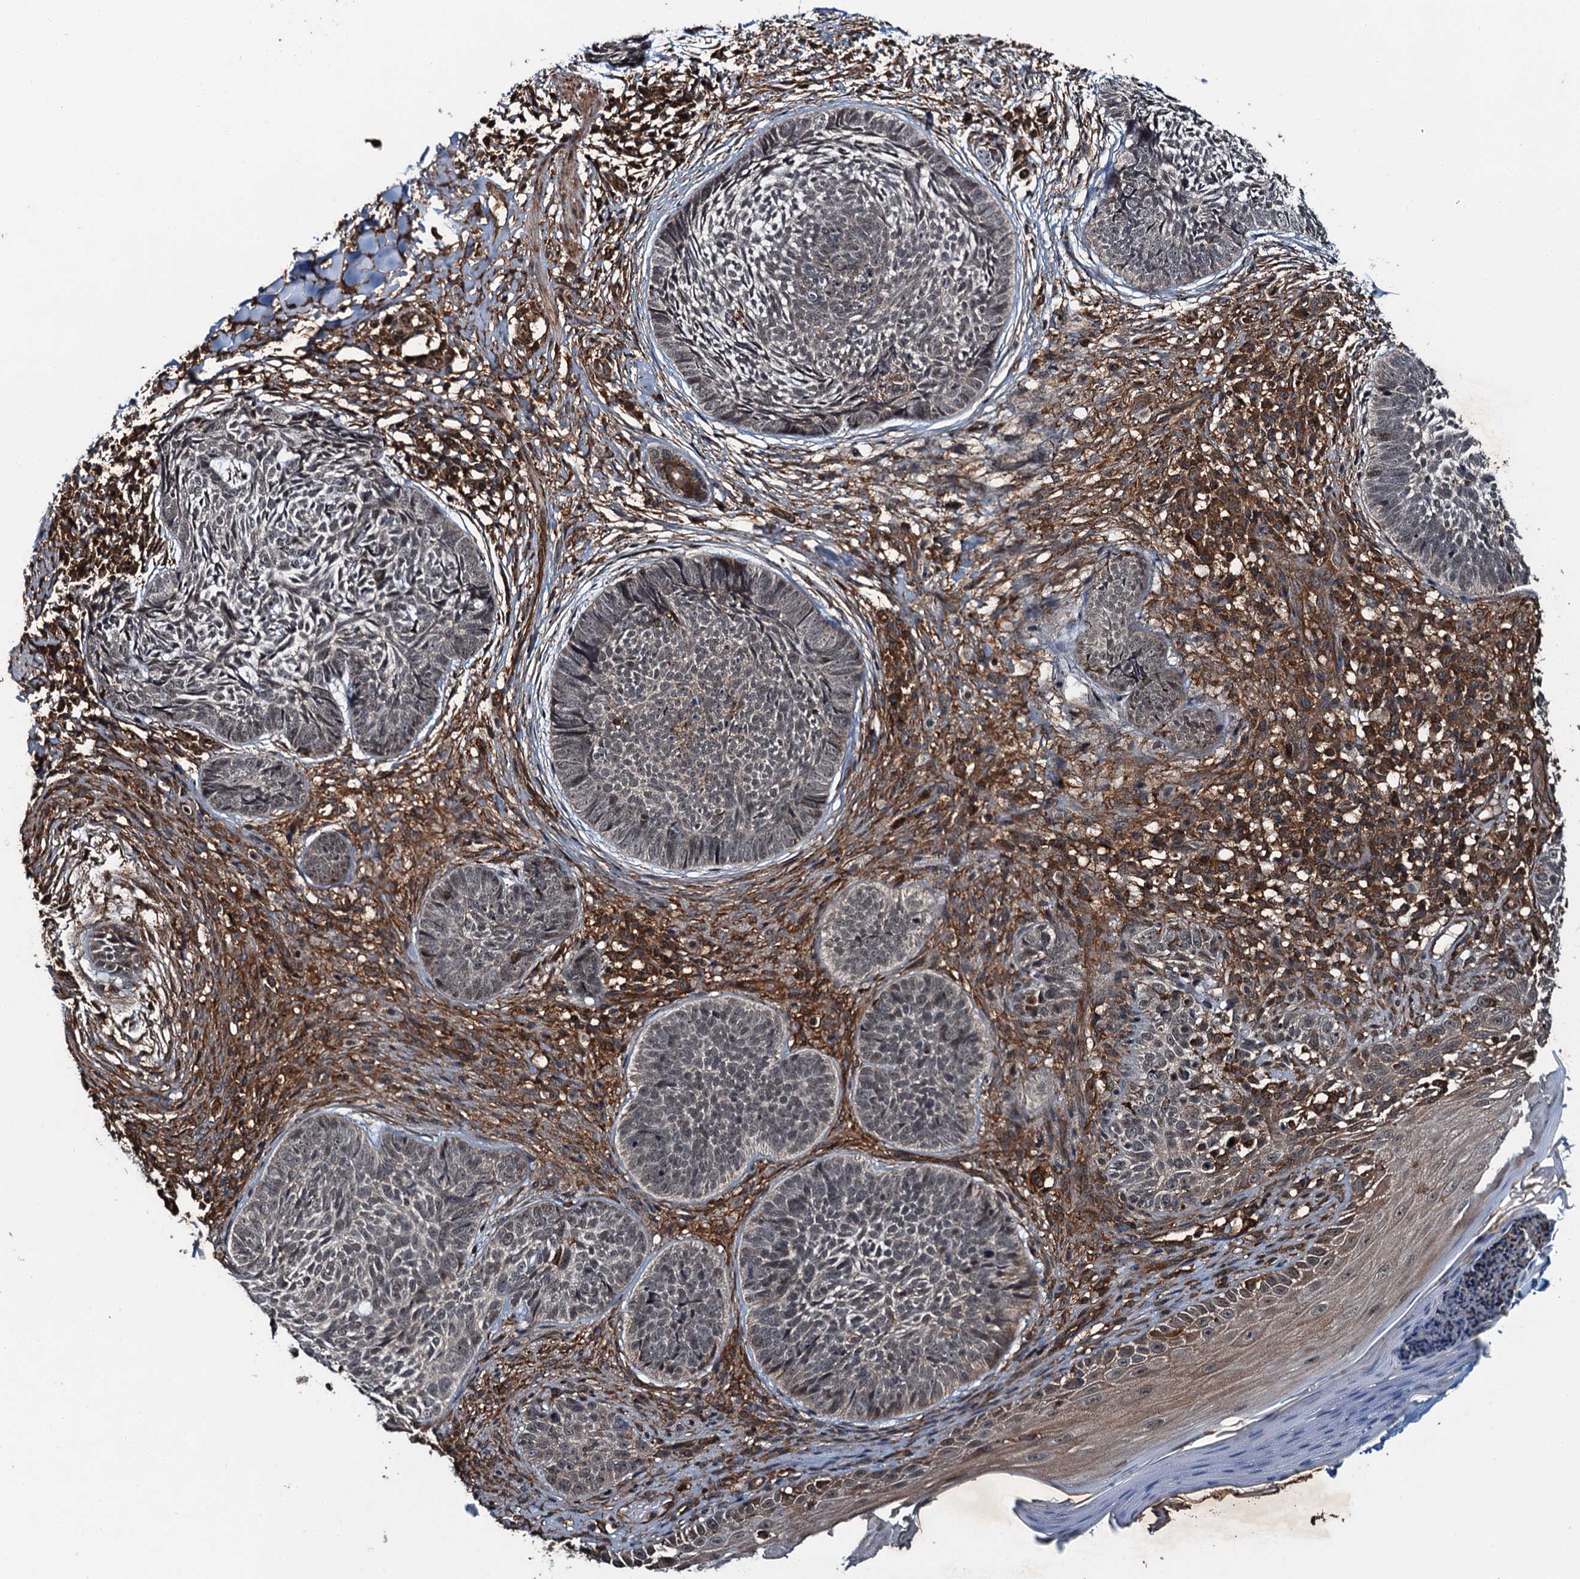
{"staining": {"intensity": "moderate", "quantity": "<25%", "location": "cytoplasmic/membranous"}, "tissue": "skin cancer", "cell_type": "Tumor cells", "image_type": "cancer", "snomed": [{"axis": "morphology", "description": "Basal cell carcinoma"}, {"axis": "topography", "description": "Skin"}], "caption": "Moderate cytoplasmic/membranous positivity is present in approximately <25% of tumor cells in skin cancer (basal cell carcinoma). (Stains: DAB in brown, nuclei in blue, Microscopy: brightfield microscopy at high magnification).", "gene": "WHAMM", "patient": {"sex": "female", "age": 61}}